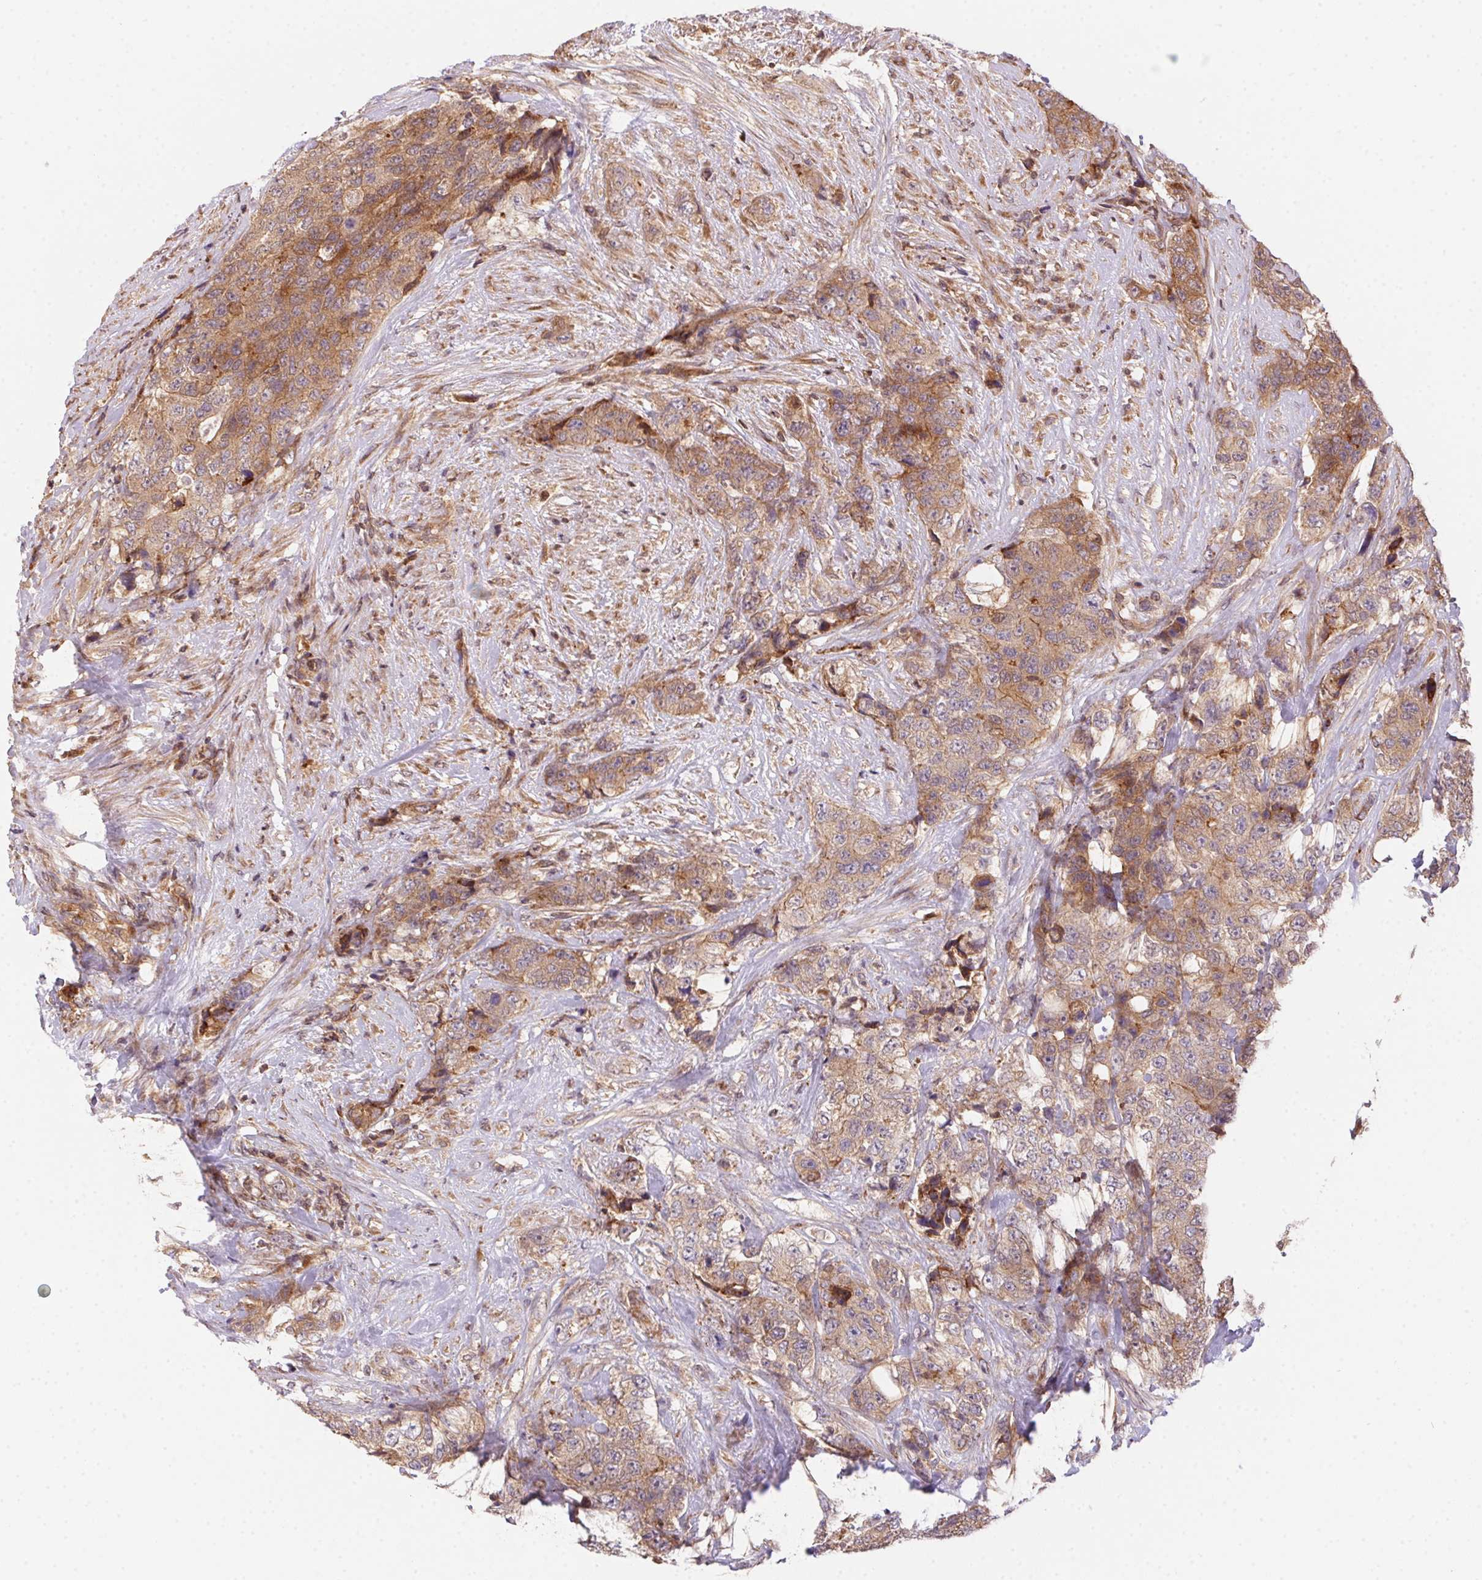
{"staining": {"intensity": "weak", "quantity": ">75%", "location": "cytoplasmic/membranous"}, "tissue": "urothelial cancer", "cell_type": "Tumor cells", "image_type": "cancer", "snomed": [{"axis": "morphology", "description": "Urothelial carcinoma, High grade"}, {"axis": "topography", "description": "Urinary bladder"}], "caption": "This is an image of immunohistochemistry staining of urothelial carcinoma (high-grade), which shows weak expression in the cytoplasmic/membranous of tumor cells.", "gene": "MEX3D", "patient": {"sex": "female", "age": 78}}